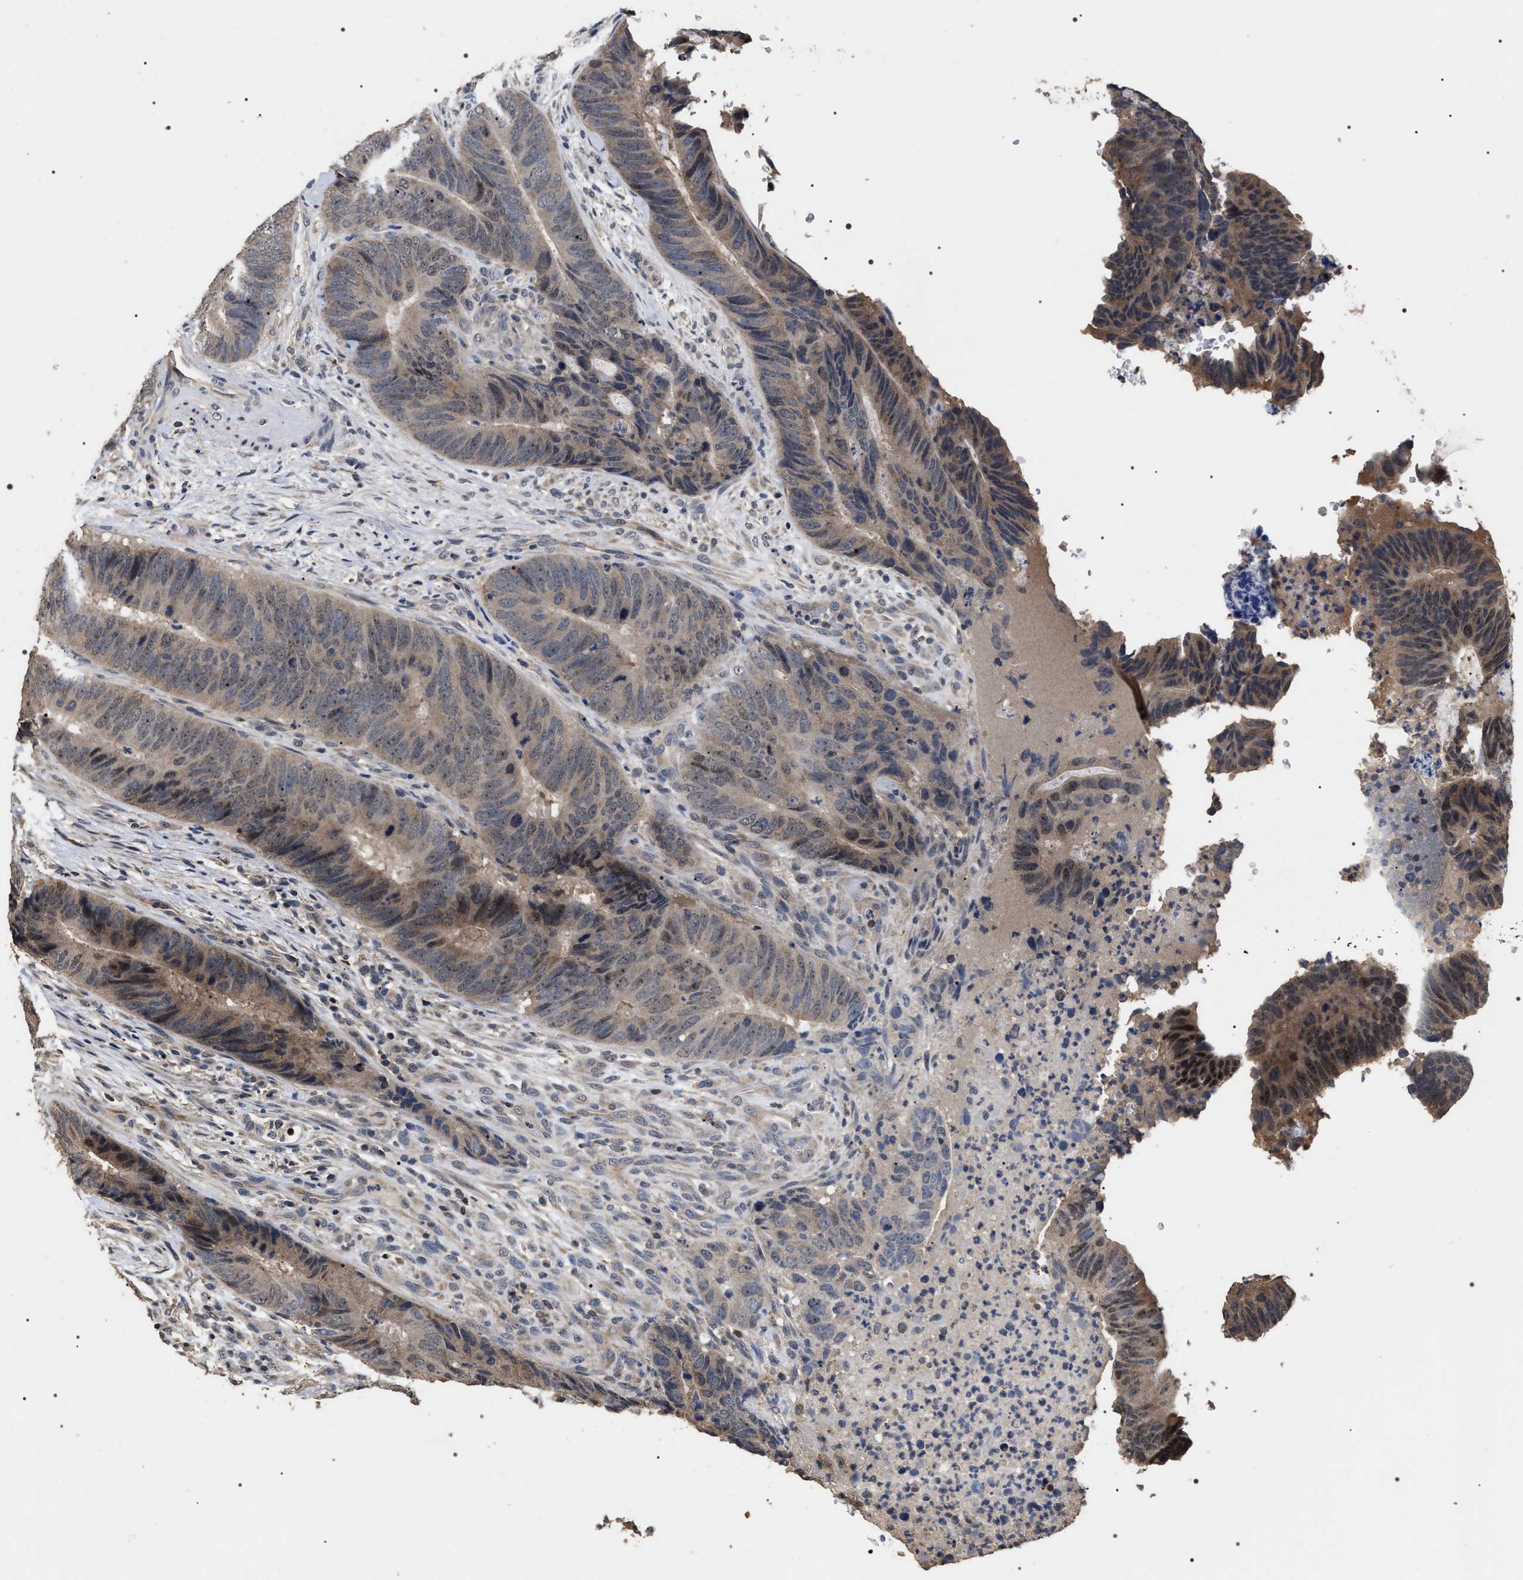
{"staining": {"intensity": "weak", "quantity": ">75%", "location": "nuclear"}, "tissue": "colorectal cancer", "cell_type": "Tumor cells", "image_type": "cancer", "snomed": [{"axis": "morphology", "description": "Adenocarcinoma, NOS"}, {"axis": "topography", "description": "Colon"}], "caption": "Adenocarcinoma (colorectal) stained with a protein marker shows weak staining in tumor cells.", "gene": "UPF3A", "patient": {"sex": "male", "age": 56}}